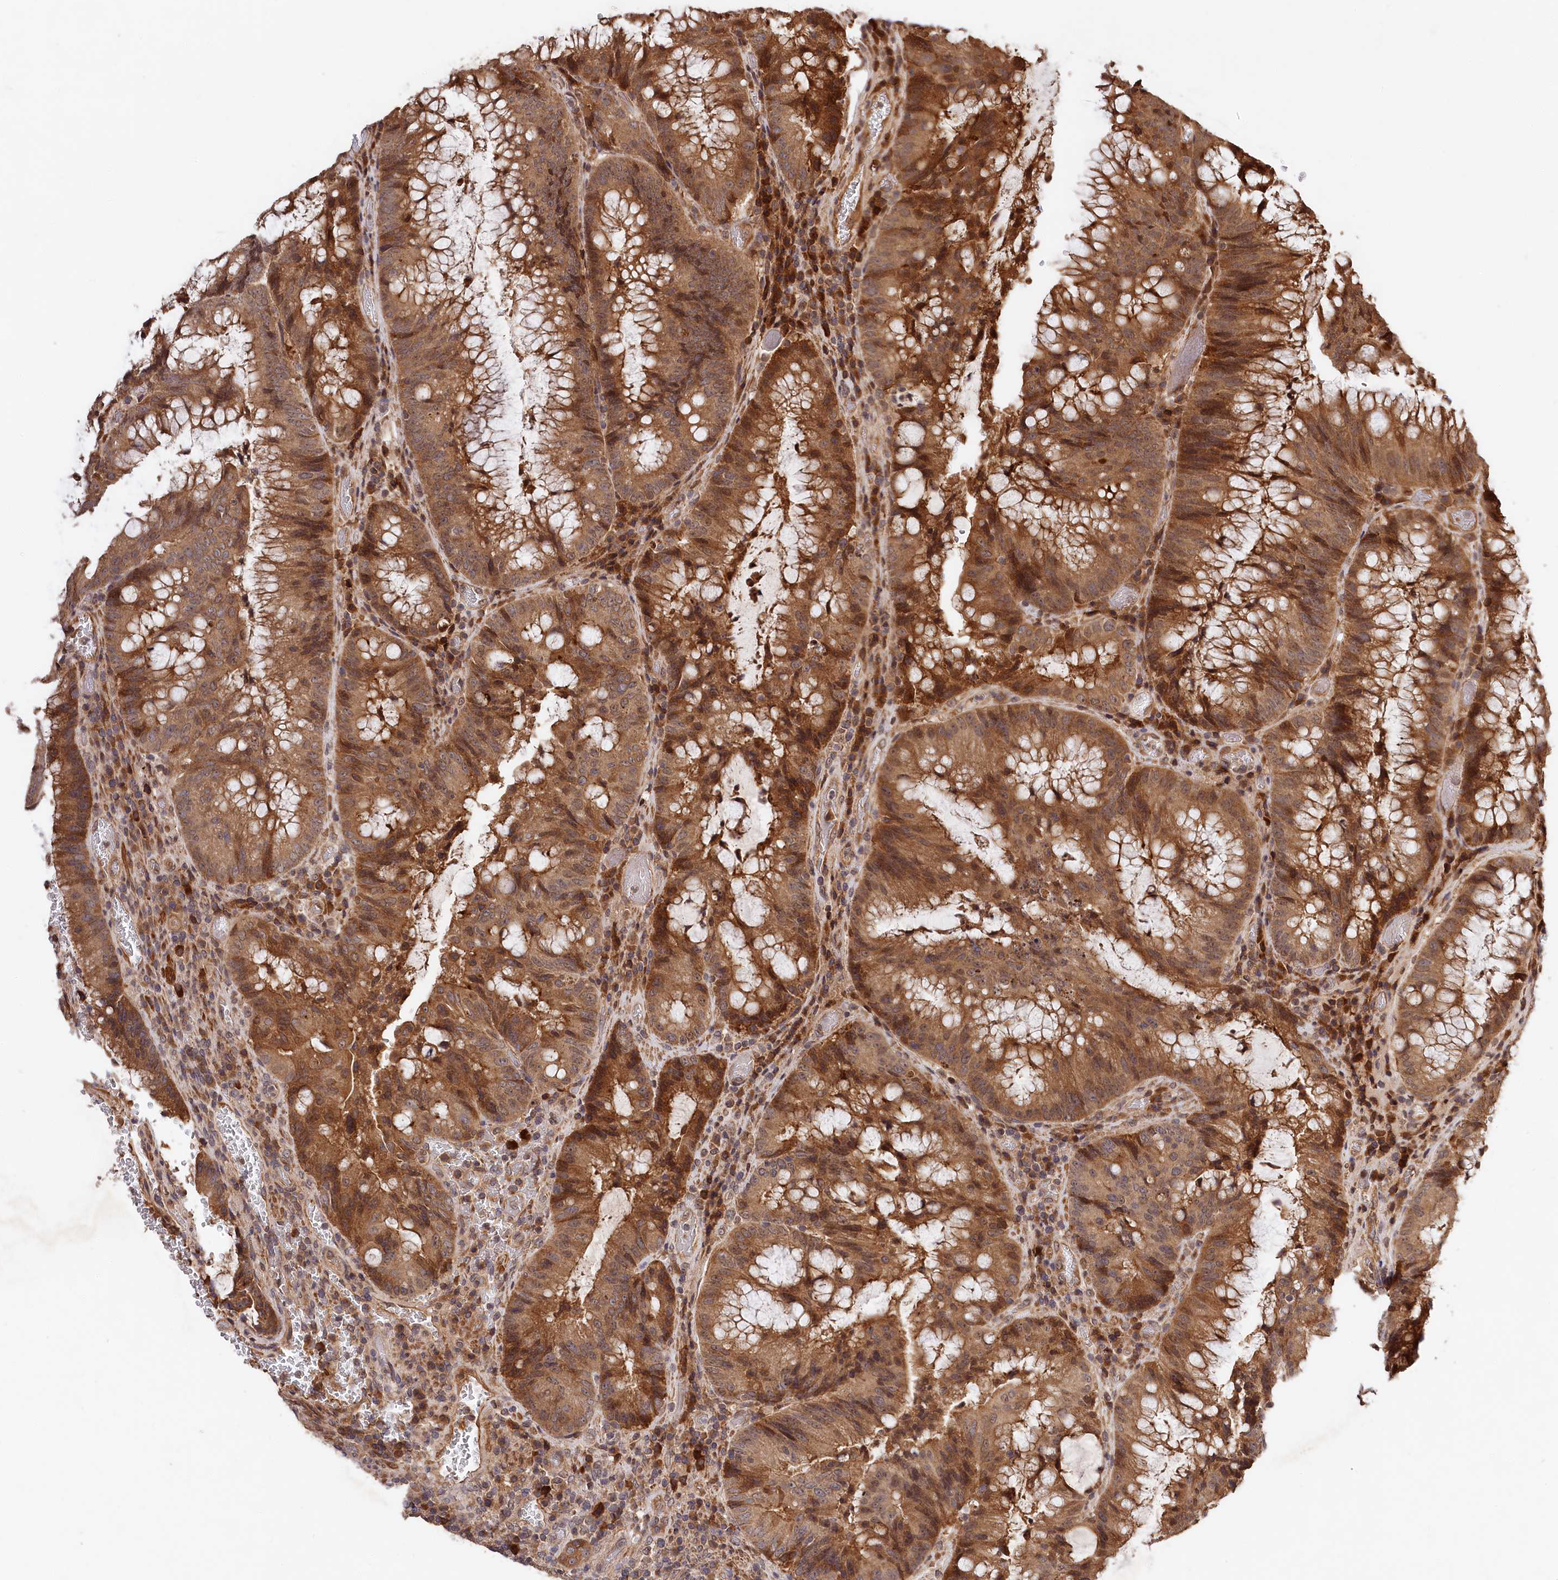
{"staining": {"intensity": "moderate", "quantity": ">75%", "location": "cytoplasmic/membranous"}, "tissue": "colorectal cancer", "cell_type": "Tumor cells", "image_type": "cancer", "snomed": [{"axis": "morphology", "description": "Adenocarcinoma, NOS"}, {"axis": "topography", "description": "Rectum"}], "caption": "Tumor cells reveal medium levels of moderate cytoplasmic/membranous expression in approximately >75% of cells in human colorectal cancer.", "gene": "MCF2L2", "patient": {"sex": "male", "age": 69}}